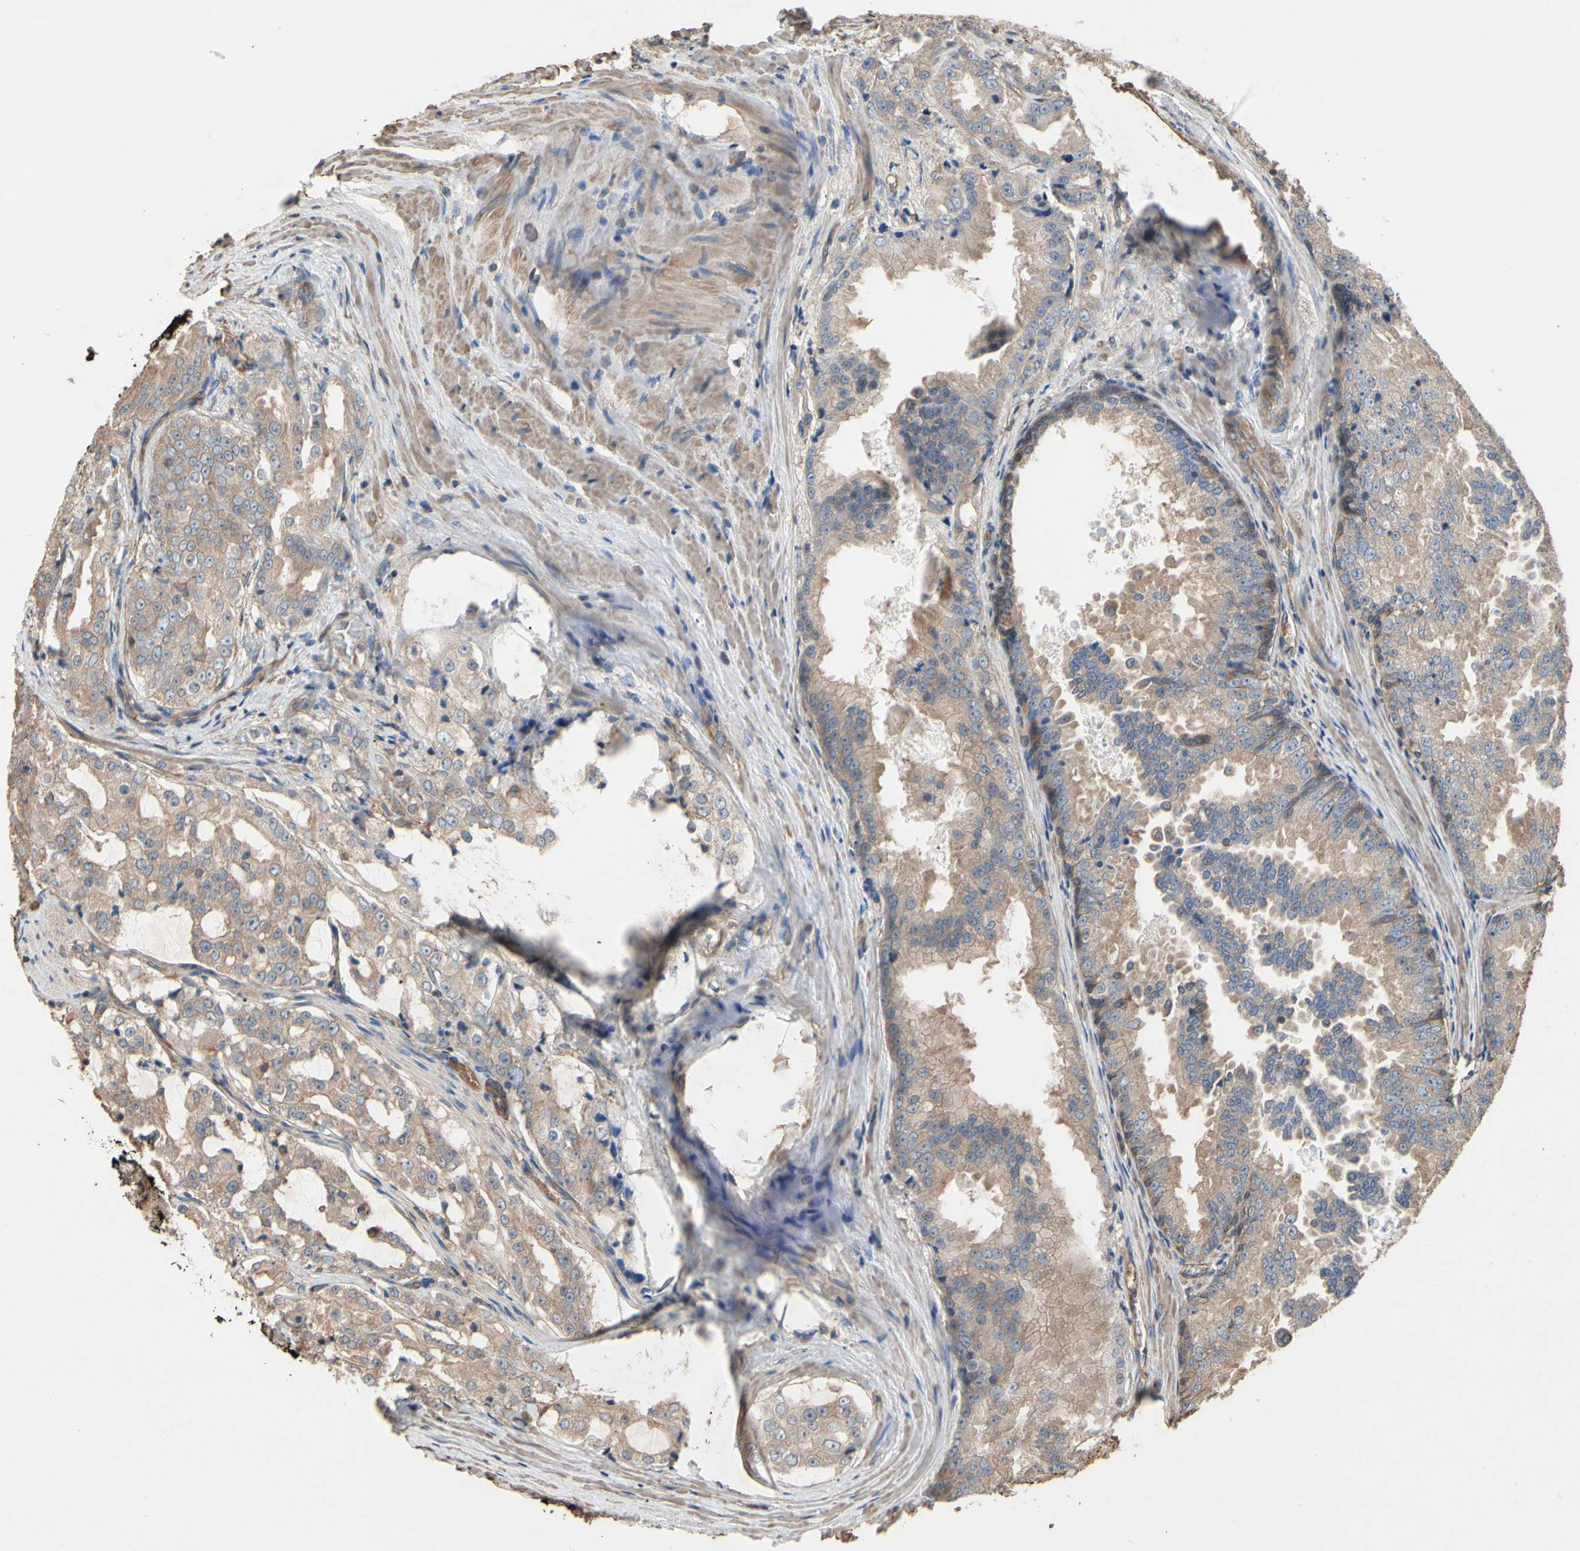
{"staining": {"intensity": "weak", "quantity": ">75%", "location": "cytoplasmic/membranous"}, "tissue": "prostate cancer", "cell_type": "Tumor cells", "image_type": "cancer", "snomed": [{"axis": "morphology", "description": "Adenocarcinoma, High grade"}, {"axis": "topography", "description": "Prostate"}], "caption": "Weak cytoplasmic/membranous expression for a protein is present in approximately >75% of tumor cells of prostate cancer (adenocarcinoma (high-grade)) using immunohistochemistry.", "gene": "PDZK1", "patient": {"sex": "male", "age": 73}}